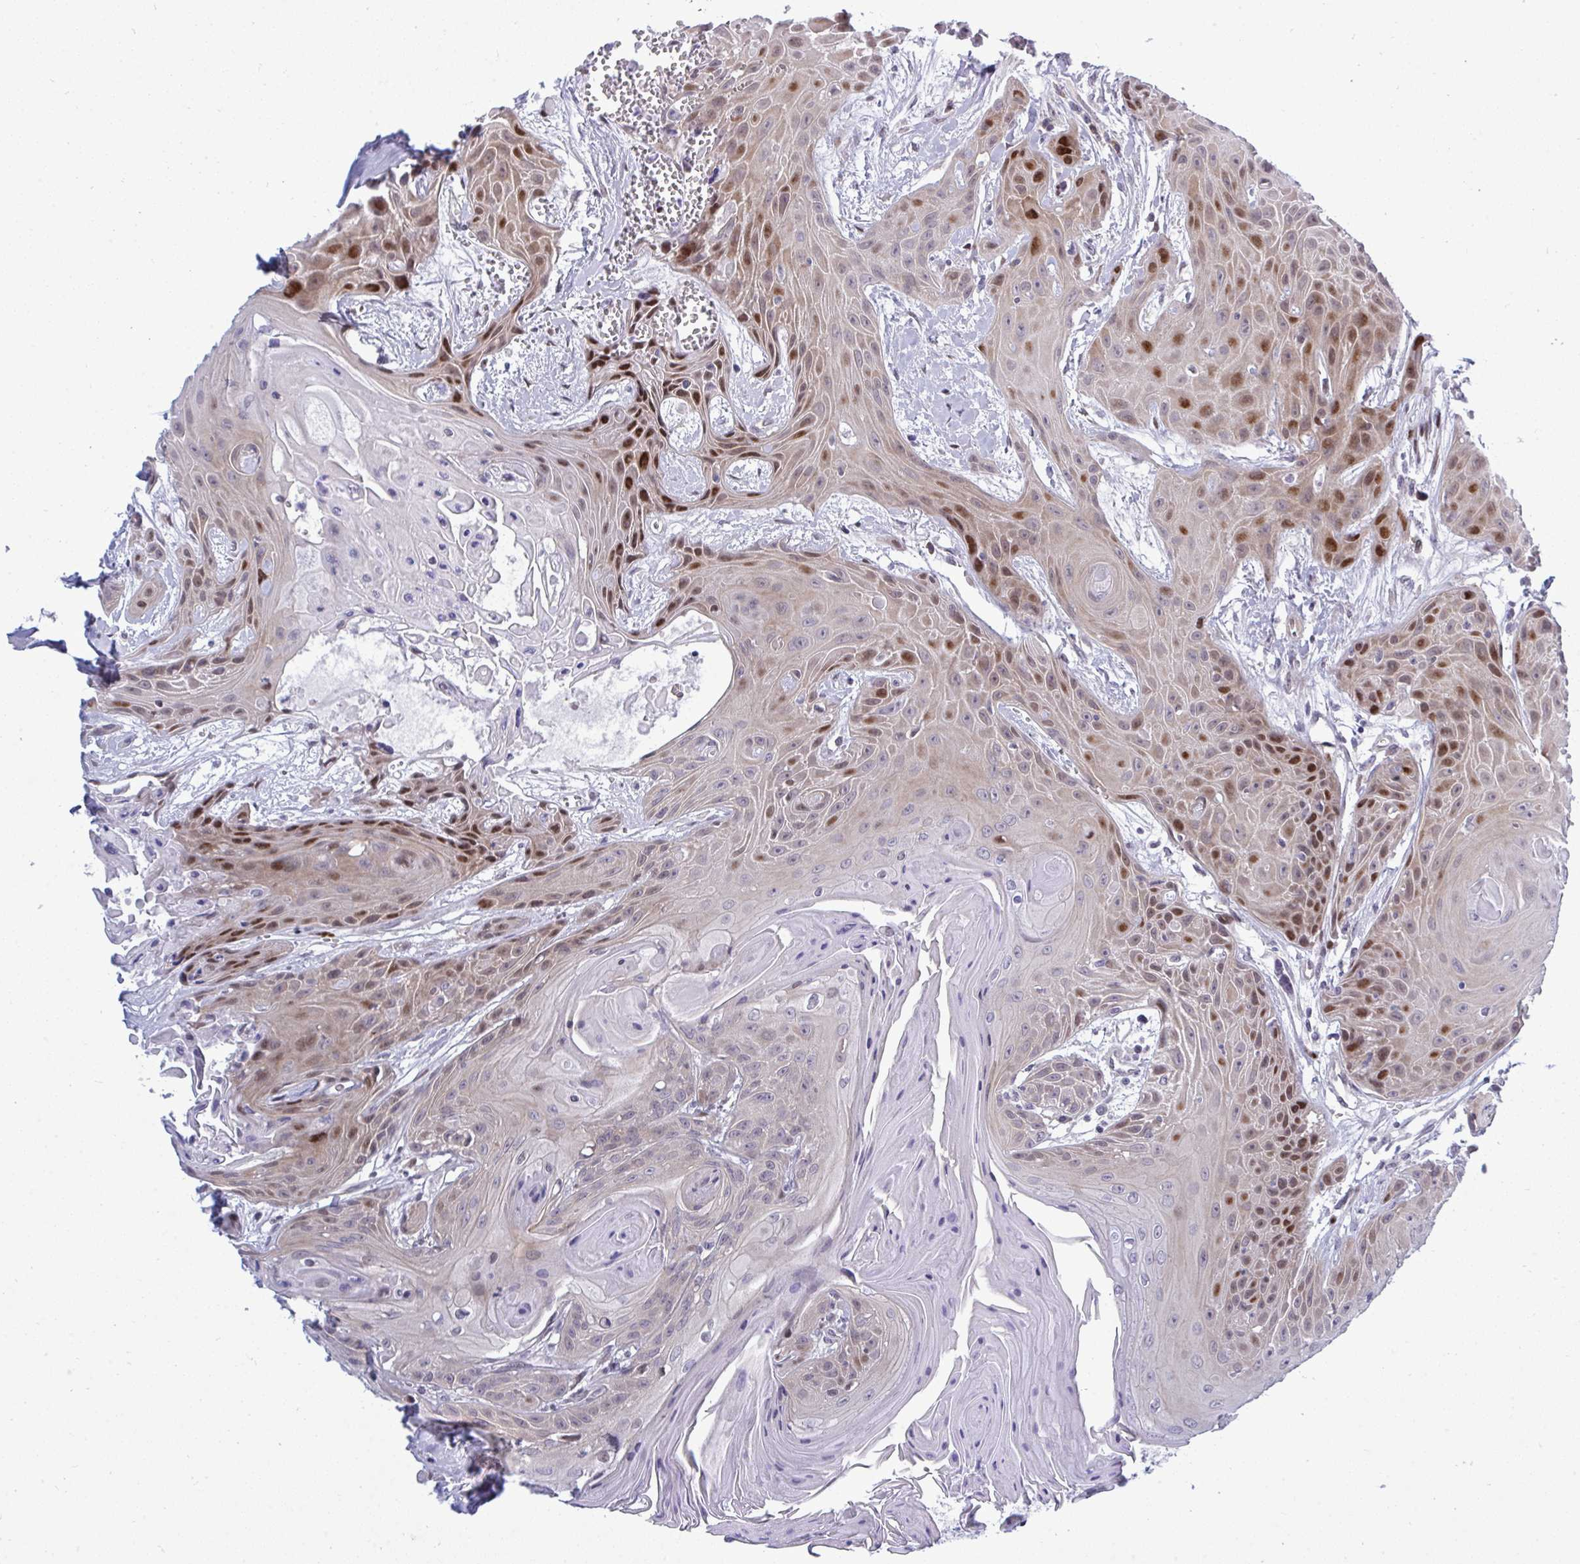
{"staining": {"intensity": "strong", "quantity": "<25%", "location": "nuclear"}, "tissue": "head and neck cancer", "cell_type": "Tumor cells", "image_type": "cancer", "snomed": [{"axis": "morphology", "description": "Squamous cell carcinoma, NOS"}, {"axis": "topography", "description": "Head-Neck"}], "caption": "A brown stain labels strong nuclear staining of a protein in human squamous cell carcinoma (head and neck) tumor cells.", "gene": "TAB1", "patient": {"sex": "female", "age": 73}}